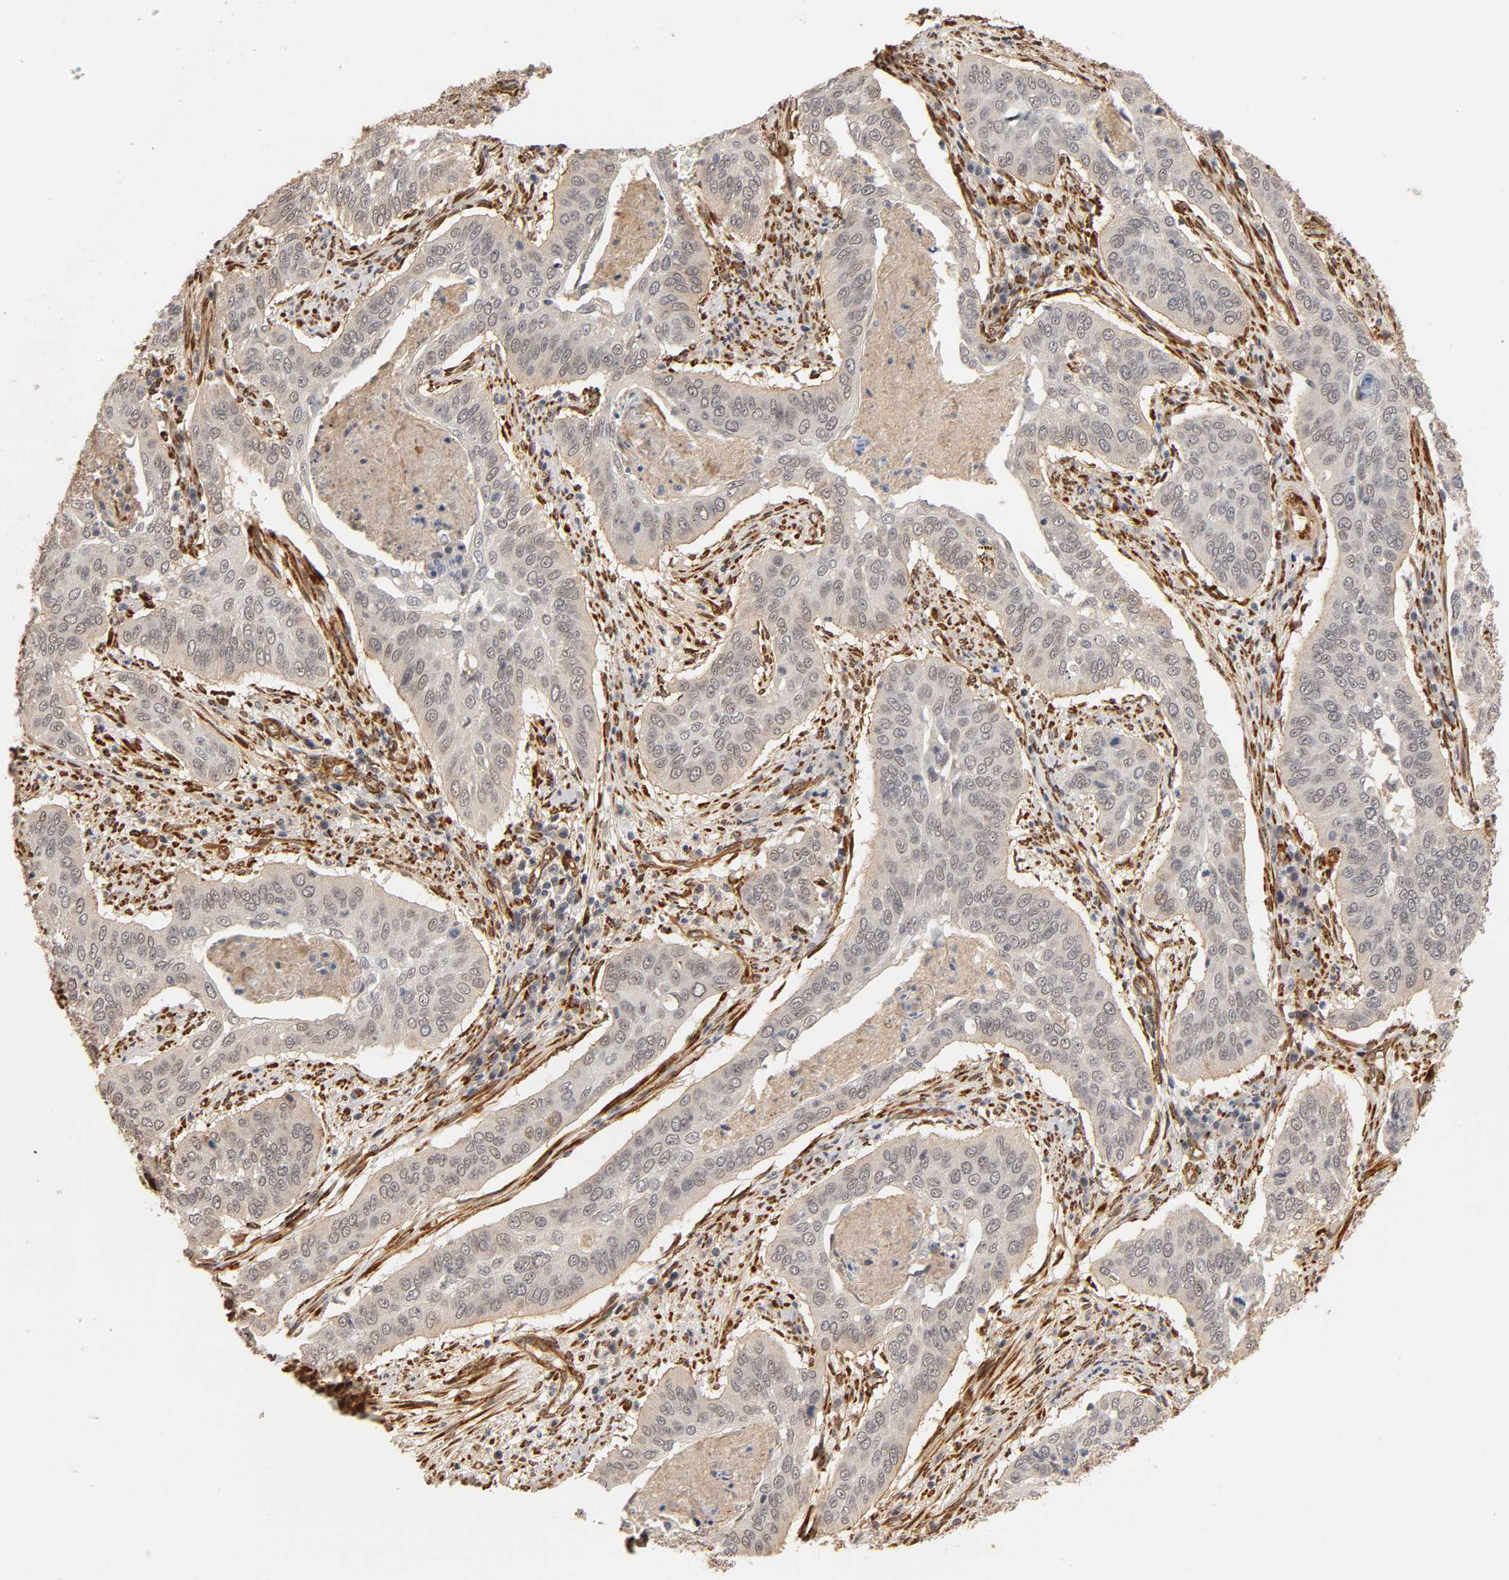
{"staining": {"intensity": "weak", "quantity": "<25%", "location": "cytoplasmic/membranous"}, "tissue": "cervical cancer", "cell_type": "Tumor cells", "image_type": "cancer", "snomed": [{"axis": "morphology", "description": "Squamous cell carcinoma, NOS"}, {"axis": "topography", "description": "Cervix"}], "caption": "Photomicrograph shows no significant protein expression in tumor cells of cervical cancer.", "gene": "LAMB1", "patient": {"sex": "female", "age": 39}}